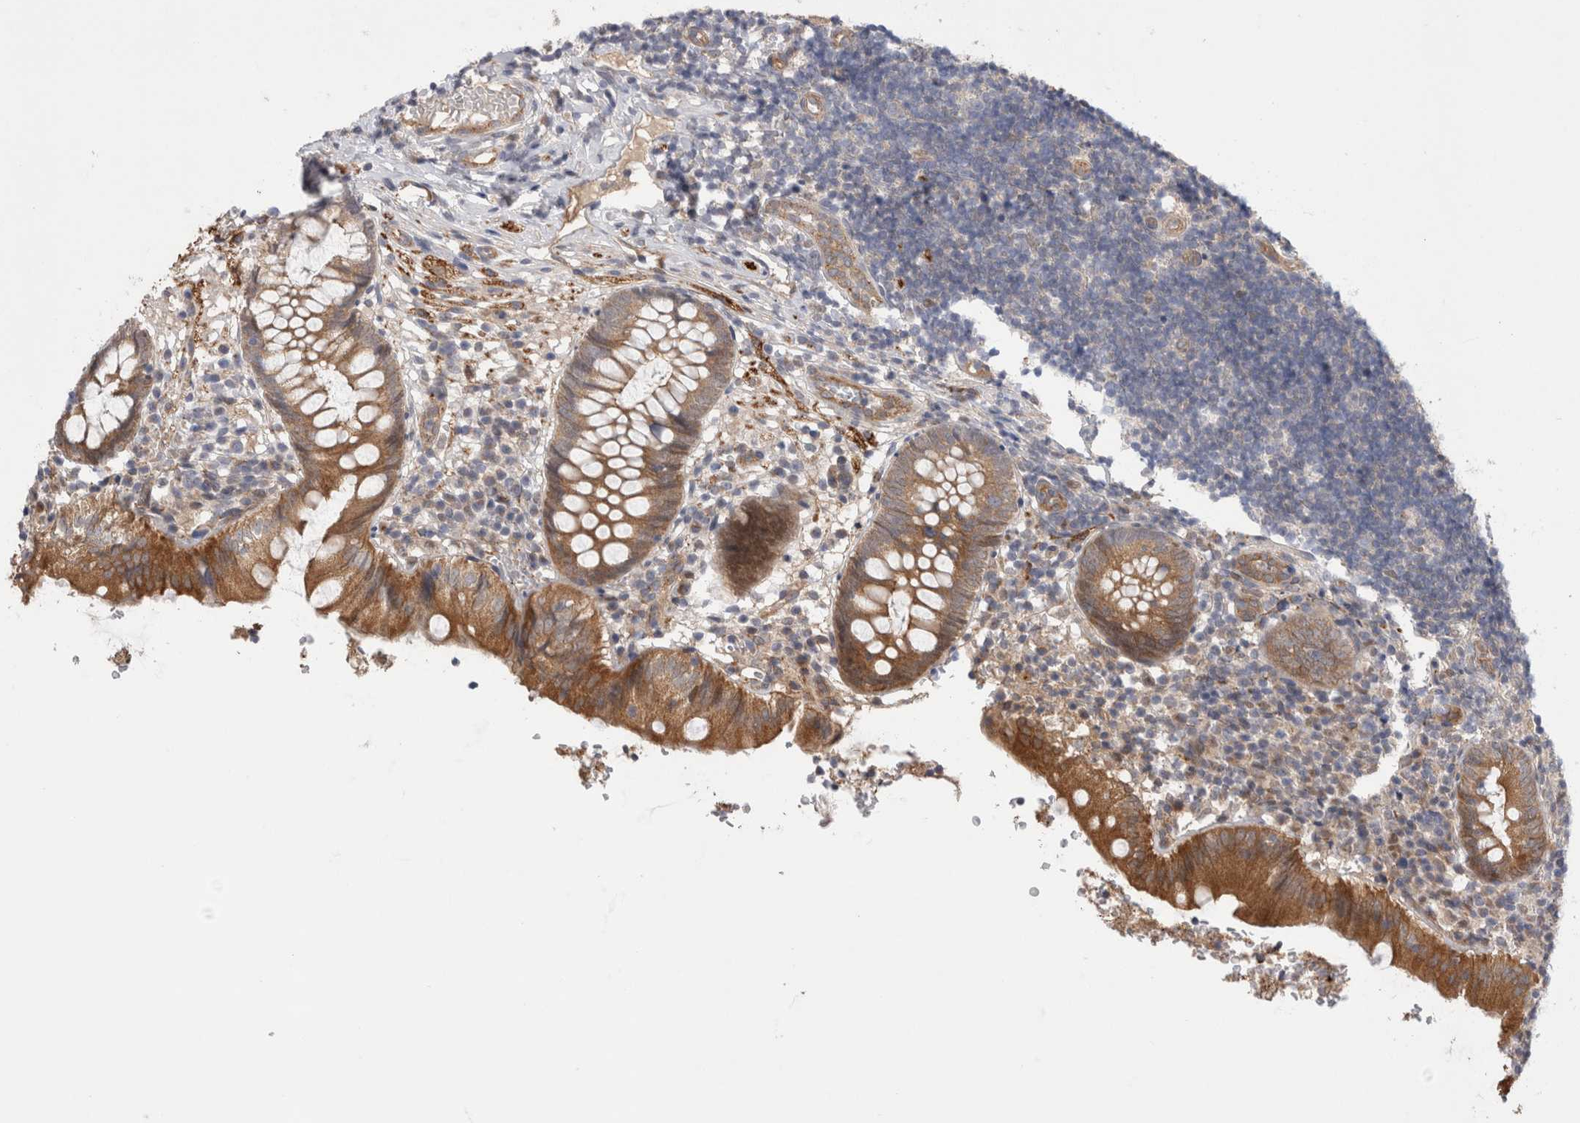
{"staining": {"intensity": "strong", "quantity": ">75%", "location": "cytoplasmic/membranous"}, "tissue": "appendix", "cell_type": "Glandular cells", "image_type": "normal", "snomed": [{"axis": "morphology", "description": "Normal tissue, NOS"}, {"axis": "topography", "description": "Appendix"}], "caption": "A brown stain highlights strong cytoplasmic/membranous expression of a protein in glandular cells of normal appendix. (Brightfield microscopy of DAB IHC at high magnification).", "gene": "TAFA5", "patient": {"sex": "male", "age": 8}}